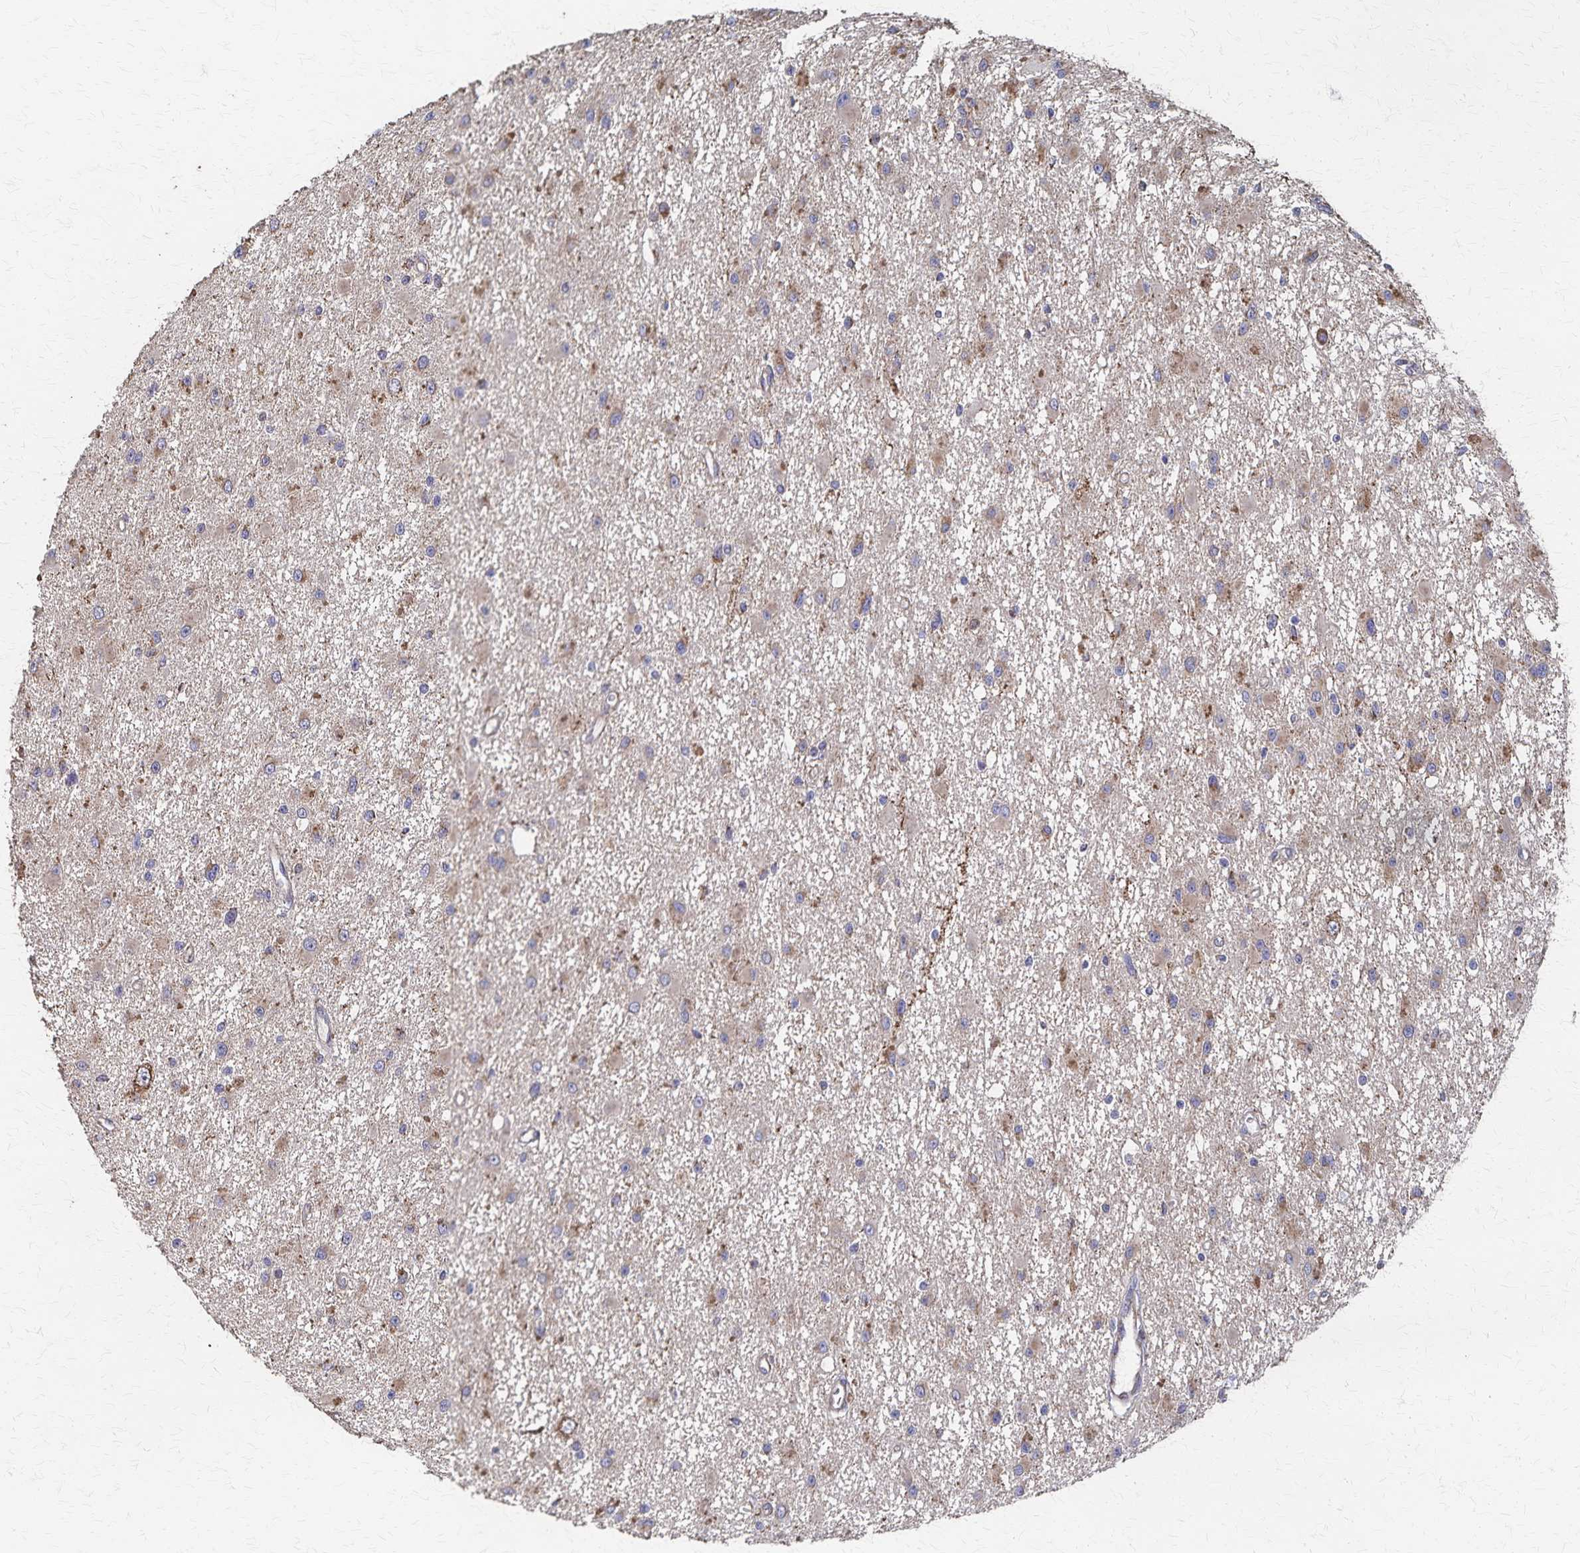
{"staining": {"intensity": "weak", "quantity": "25%-75%", "location": "cytoplasmic/membranous"}, "tissue": "glioma", "cell_type": "Tumor cells", "image_type": "cancer", "snomed": [{"axis": "morphology", "description": "Glioma, malignant, High grade"}, {"axis": "topography", "description": "Brain"}], "caption": "Weak cytoplasmic/membranous protein expression is appreciated in about 25%-75% of tumor cells in glioma.", "gene": "PGAP2", "patient": {"sex": "male", "age": 54}}